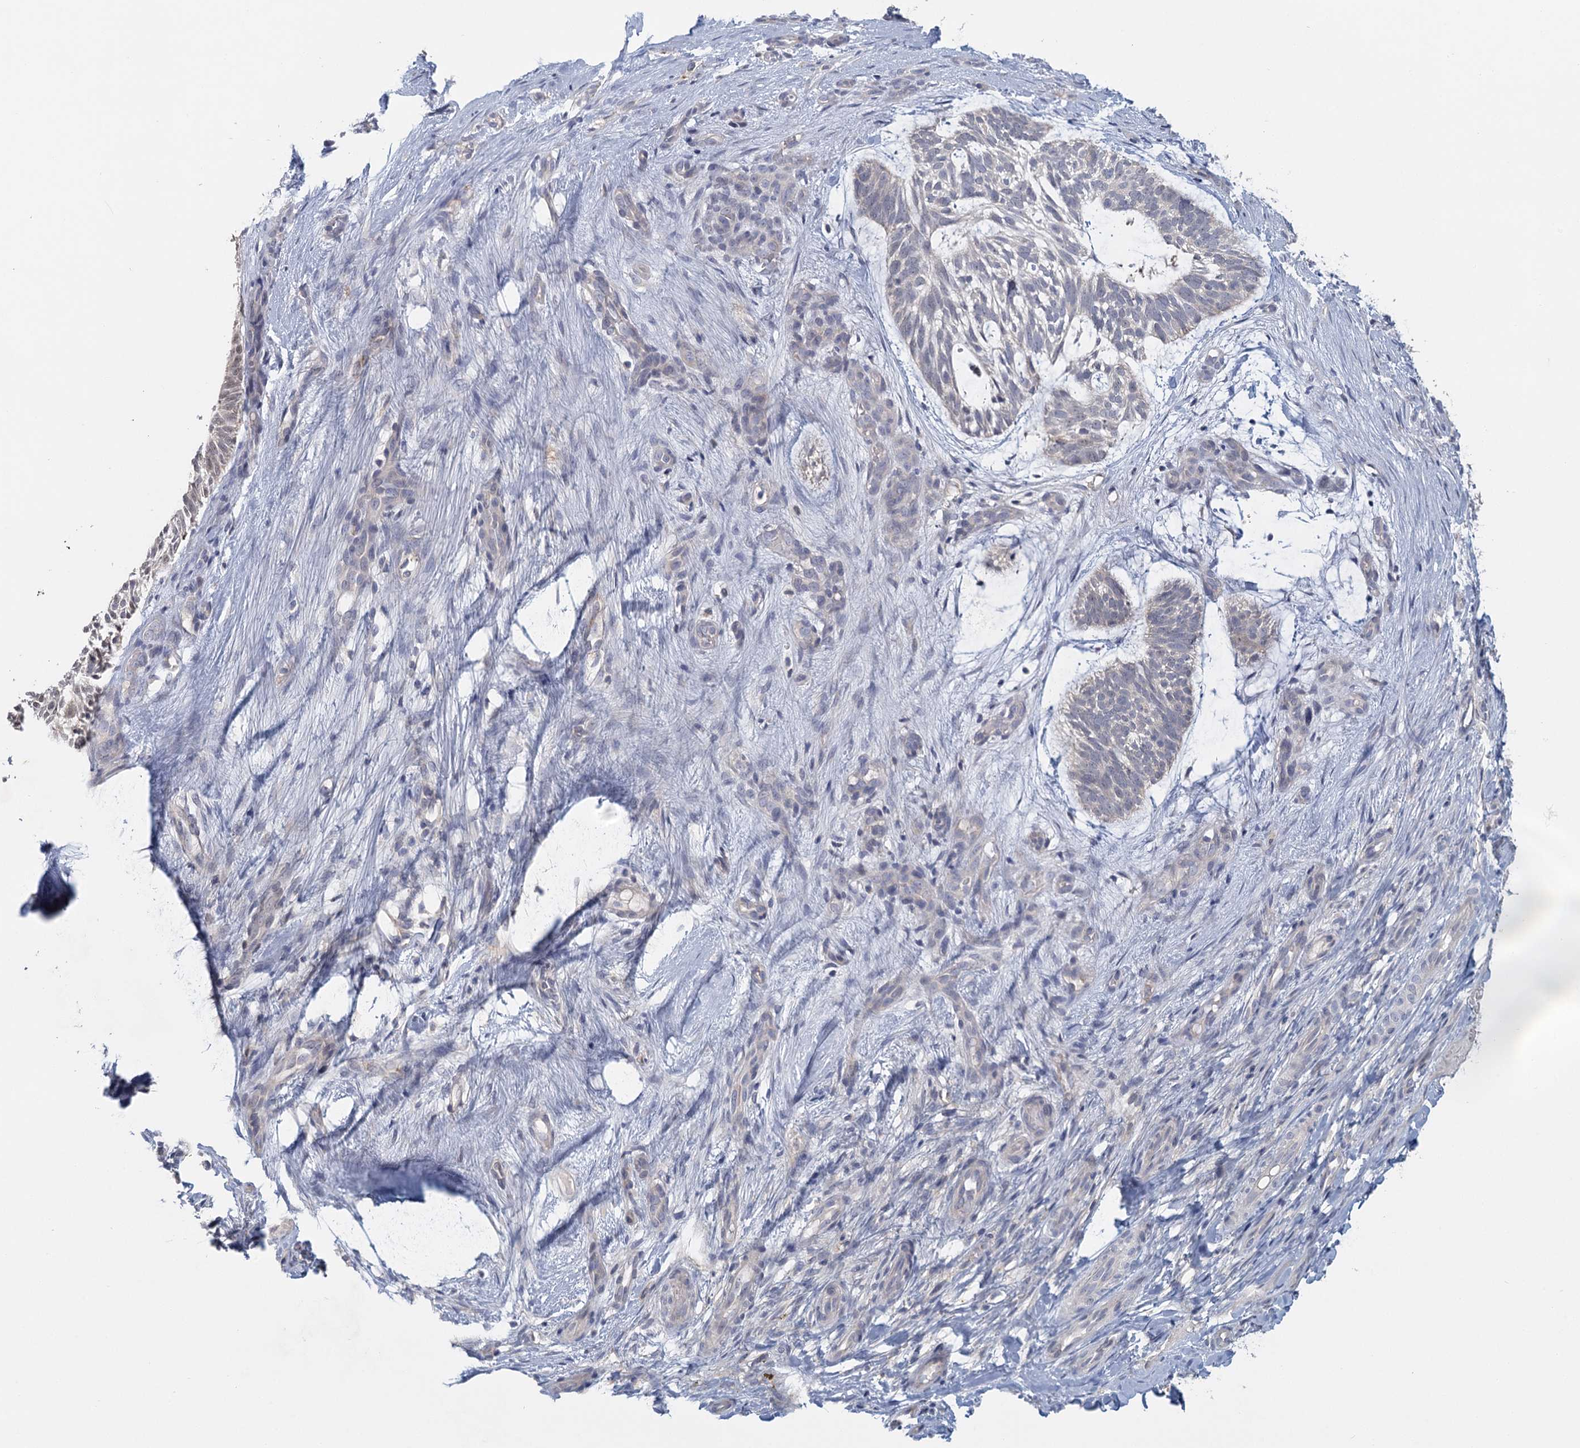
{"staining": {"intensity": "negative", "quantity": "none", "location": "none"}, "tissue": "skin cancer", "cell_type": "Tumor cells", "image_type": "cancer", "snomed": [{"axis": "morphology", "description": "Basal cell carcinoma"}, {"axis": "topography", "description": "Skin"}], "caption": "Immunohistochemistry histopathology image of neoplastic tissue: skin basal cell carcinoma stained with DAB (3,3'-diaminobenzidine) exhibits no significant protein positivity in tumor cells.", "gene": "MYO7B", "patient": {"sex": "male", "age": 88}}